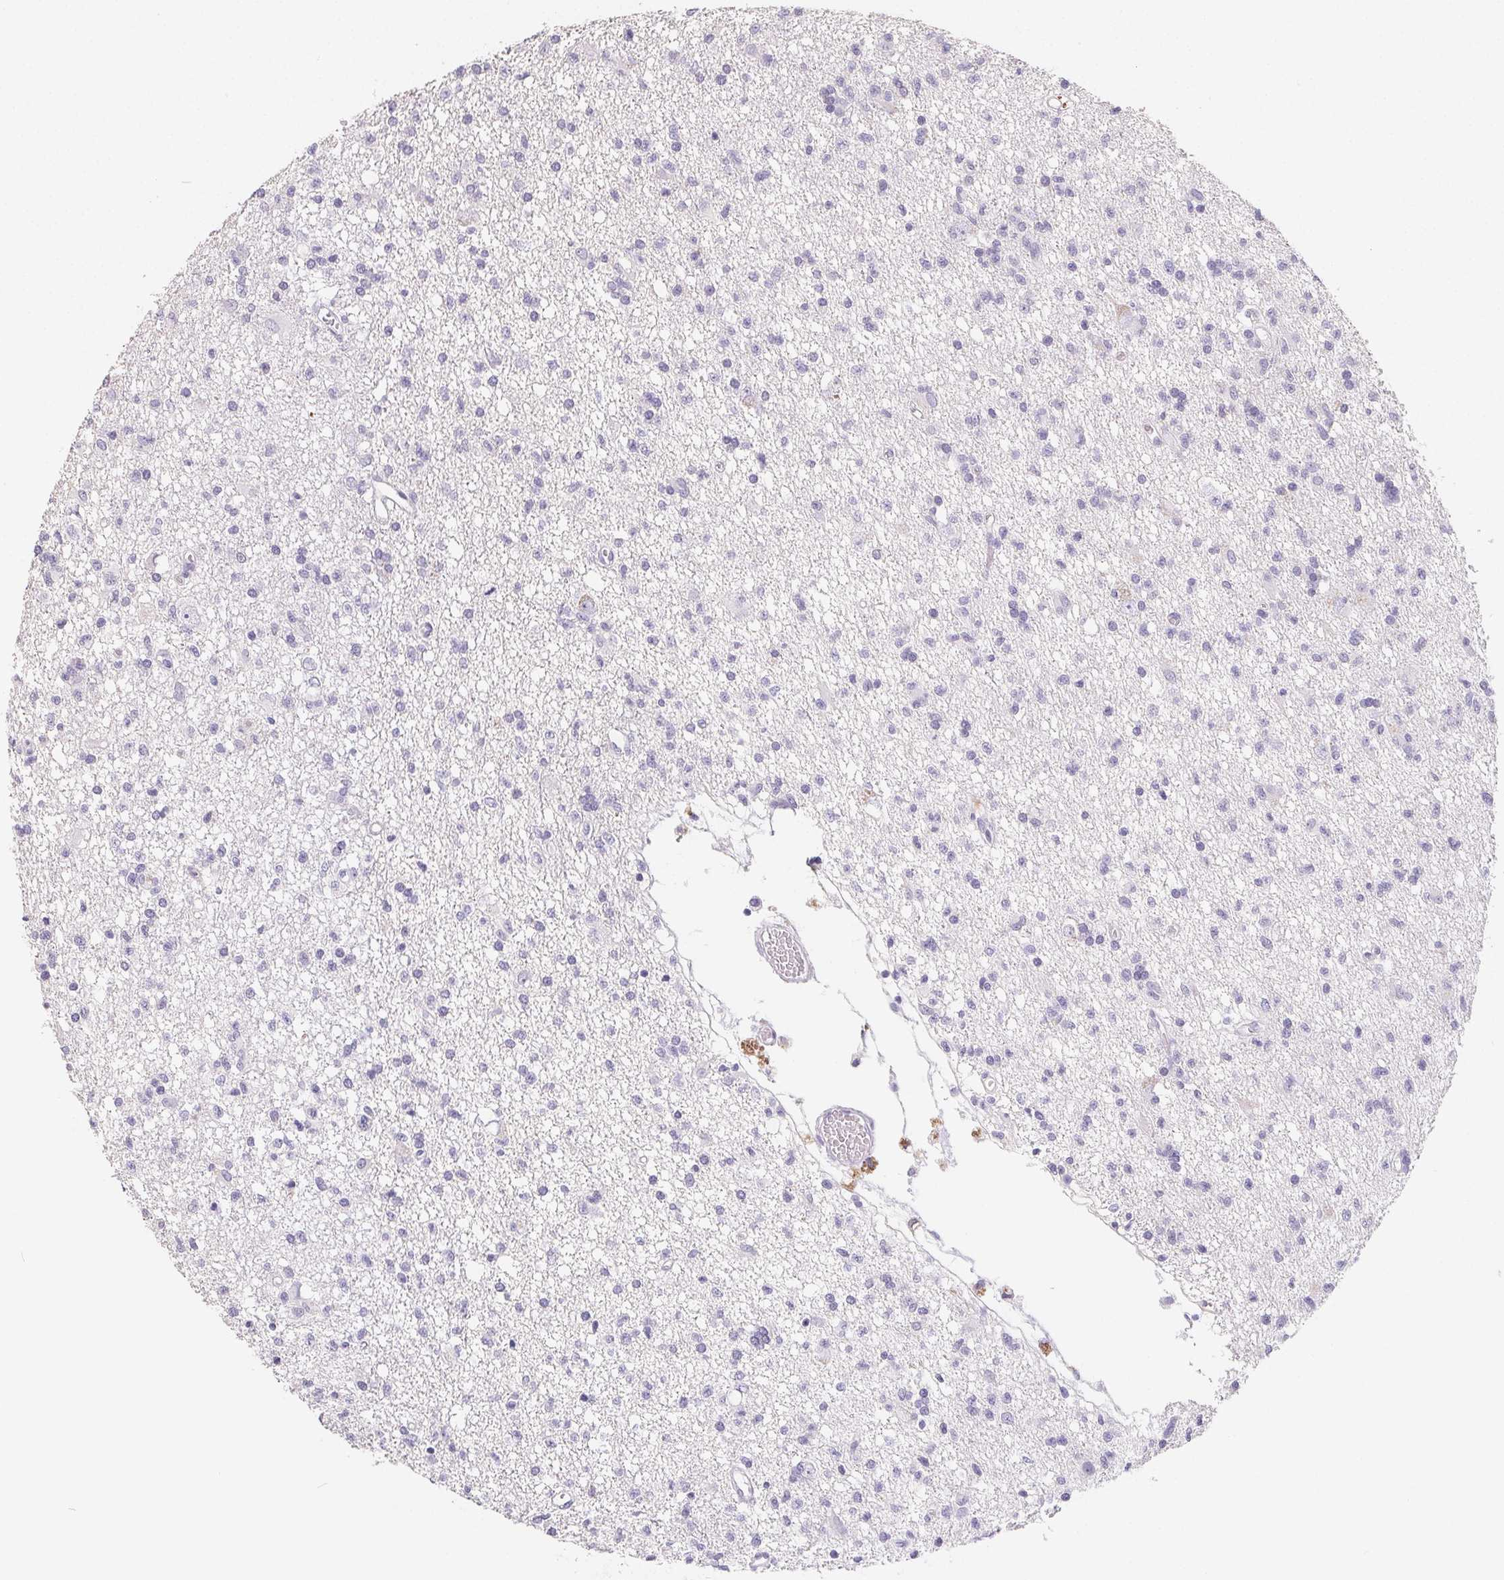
{"staining": {"intensity": "negative", "quantity": "none", "location": "none"}, "tissue": "glioma", "cell_type": "Tumor cells", "image_type": "cancer", "snomed": [{"axis": "morphology", "description": "Glioma, malignant, Low grade"}, {"axis": "topography", "description": "Brain"}], "caption": "Tumor cells are negative for protein expression in human glioma.", "gene": "FDX1", "patient": {"sex": "male", "age": 64}}